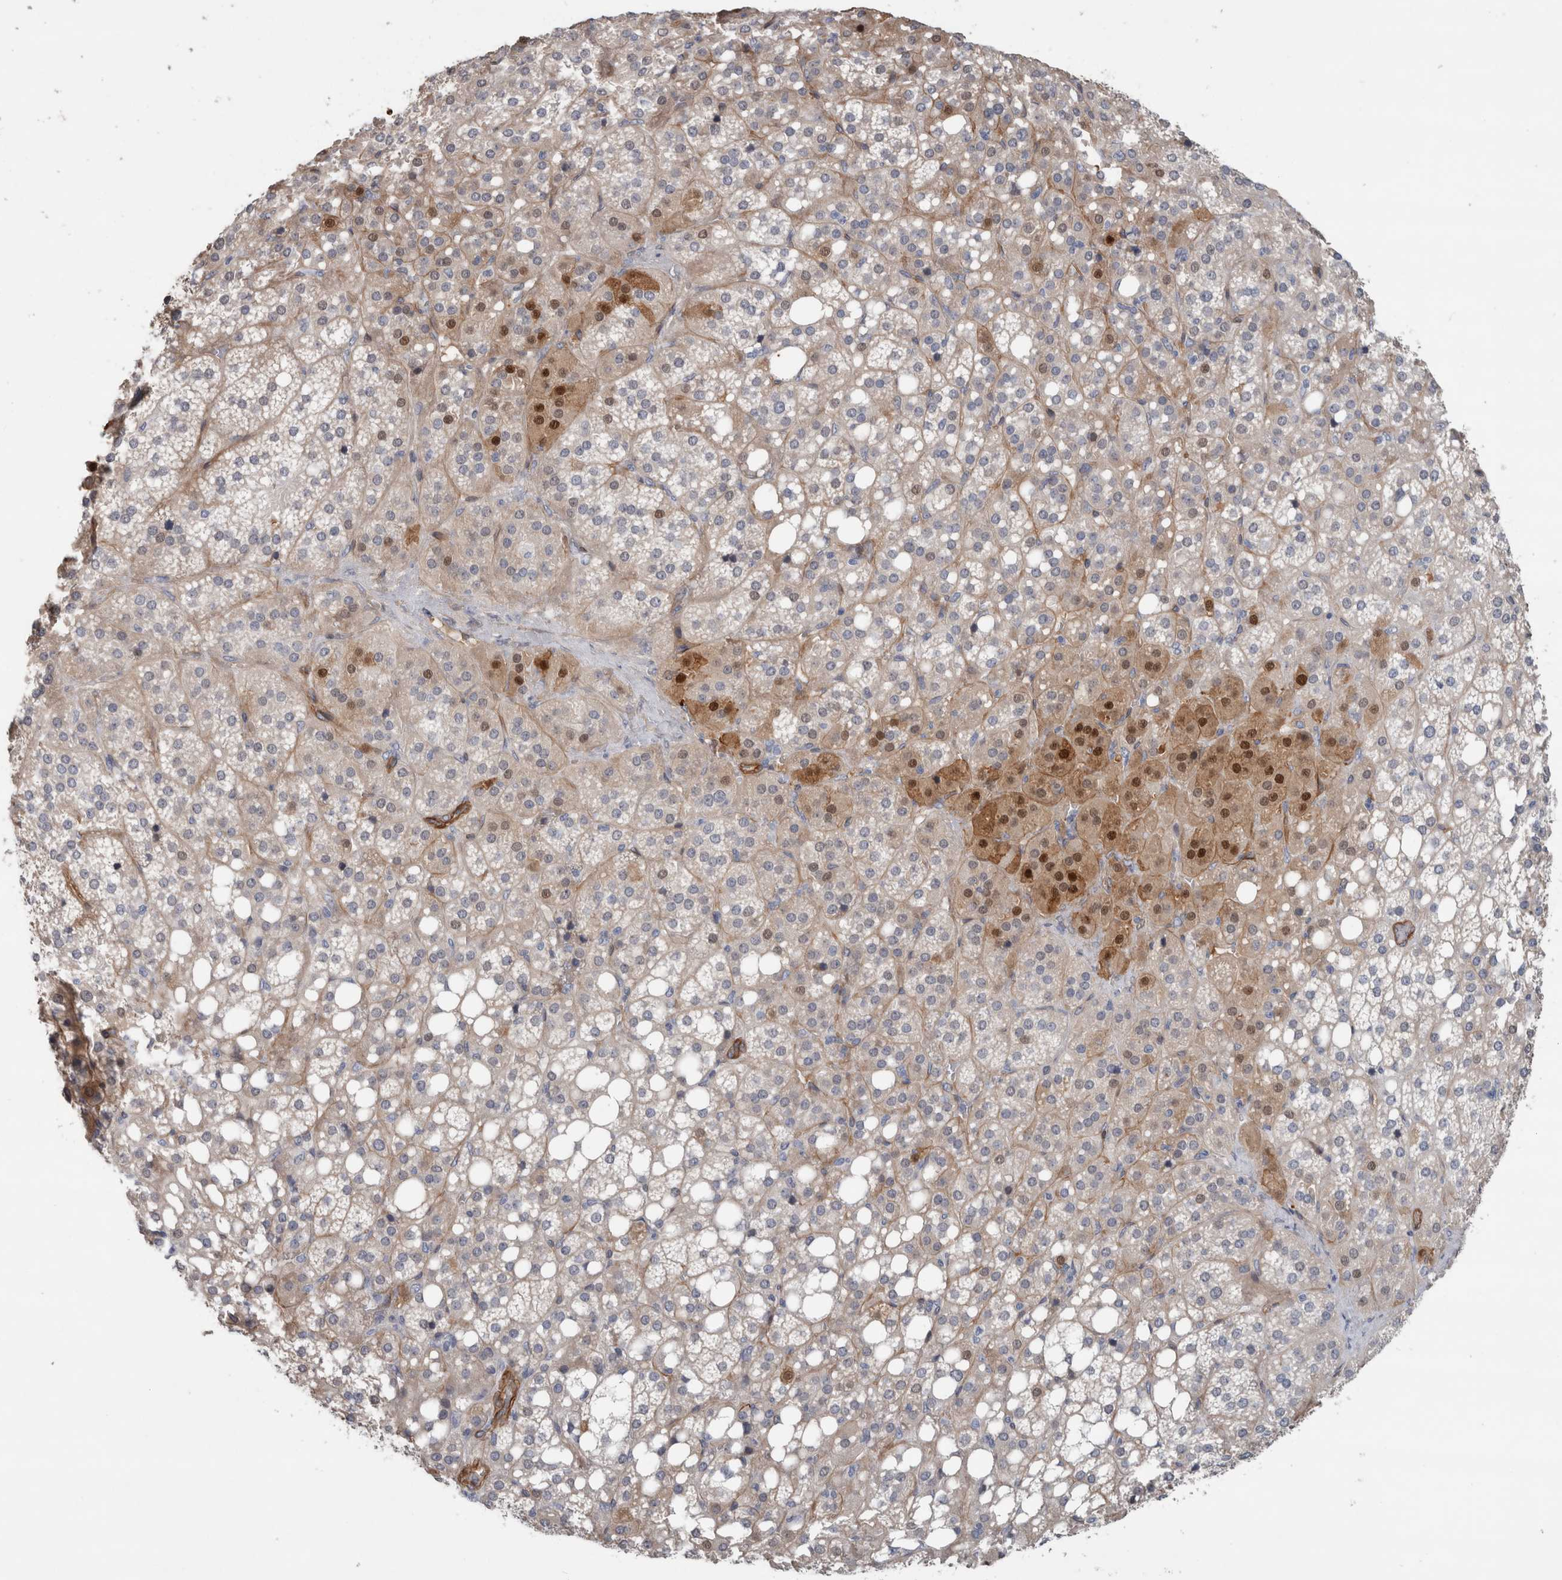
{"staining": {"intensity": "moderate", "quantity": "<25%", "location": "cytoplasmic/membranous,nuclear"}, "tissue": "adrenal gland", "cell_type": "Glandular cells", "image_type": "normal", "snomed": [{"axis": "morphology", "description": "Normal tissue, NOS"}, {"axis": "topography", "description": "Adrenal gland"}], "caption": "Protein expression analysis of normal adrenal gland displays moderate cytoplasmic/membranous,nuclear expression in about <25% of glandular cells.", "gene": "BCAM", "patient": {"sex": "female", "age": 59}}